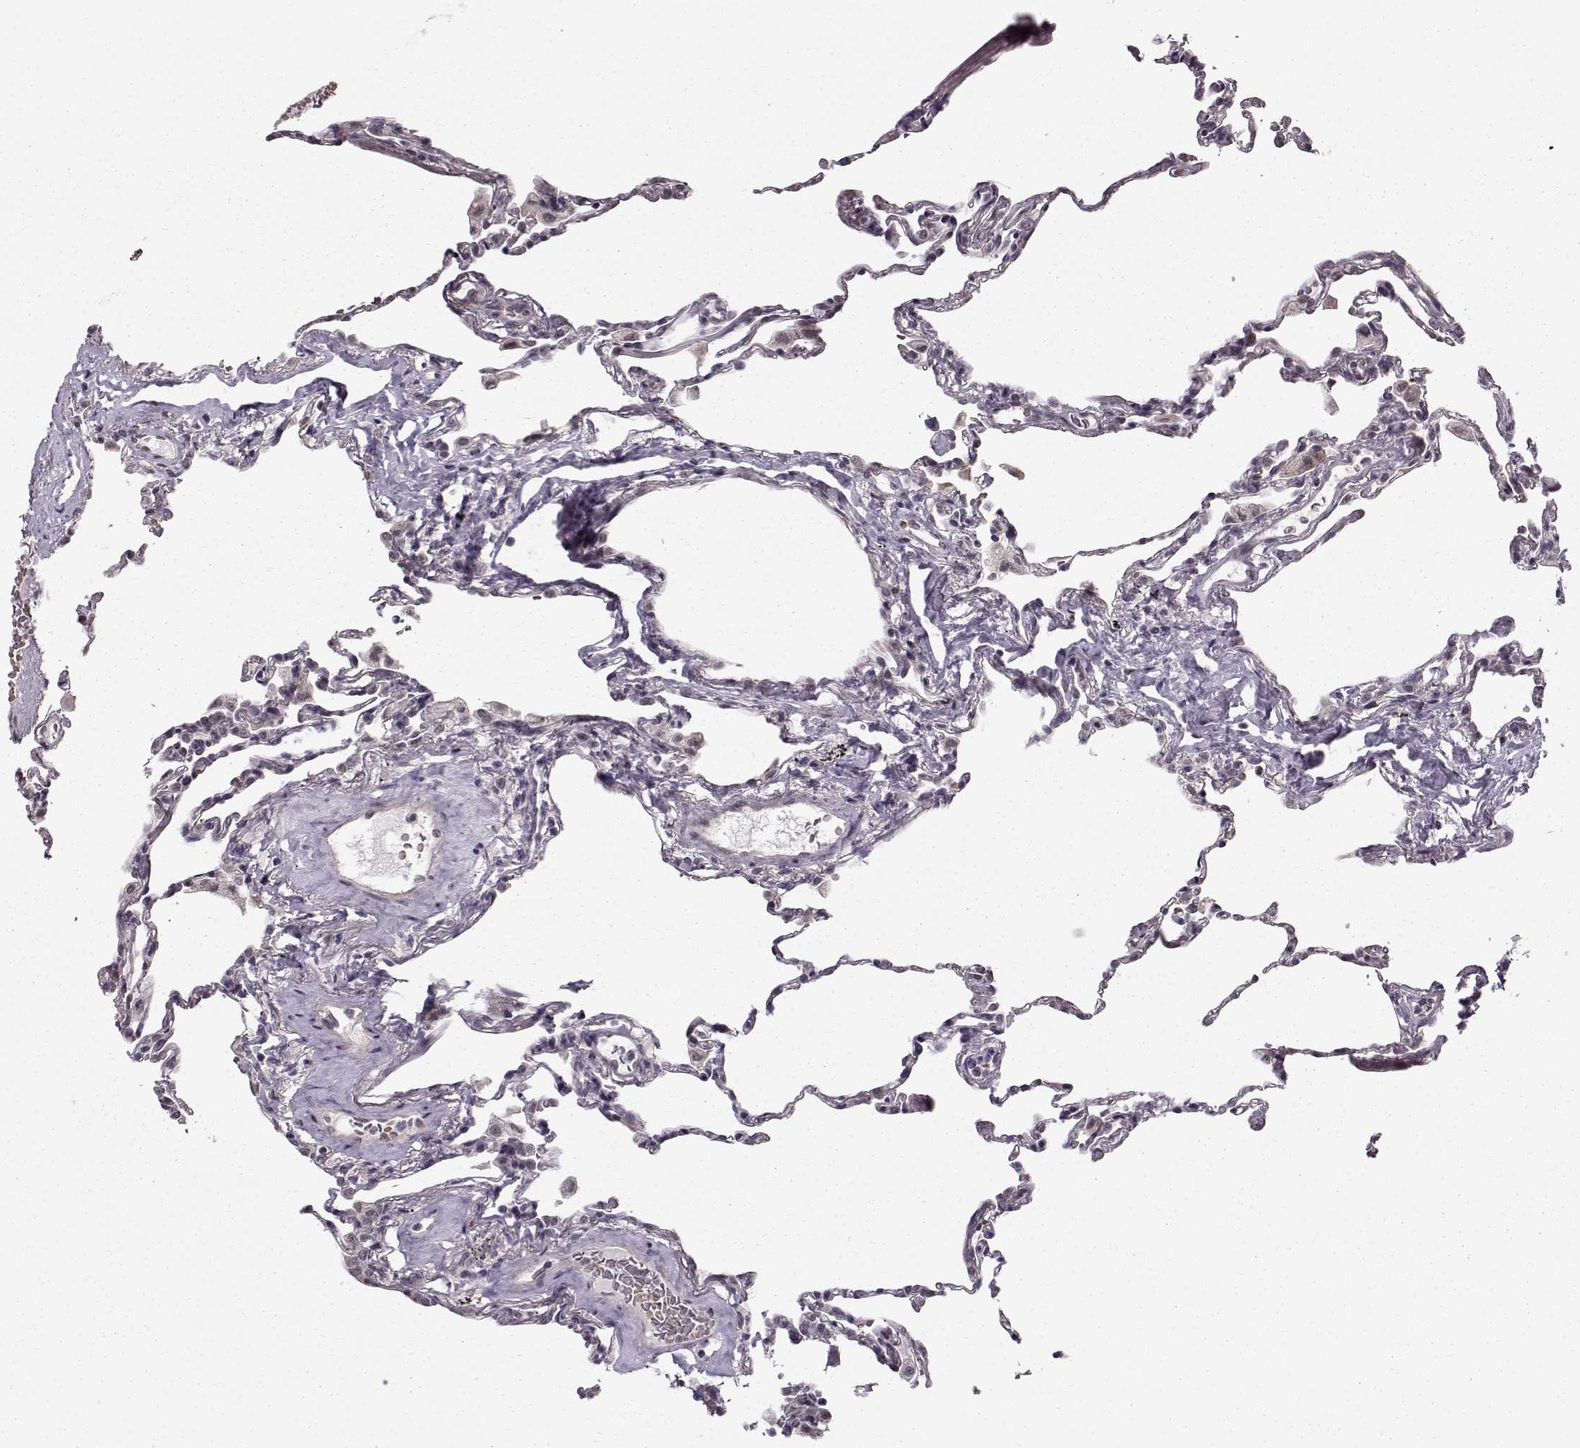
{"staining": {"intensity": "negative", "quantity": "none", "location": "none"}, "tissue": "lung", "cell_type": "Alveolar cells", "image_type": "normal", "snomed": [{"axis": "morphology", "description": "Normal tissue, NOS"}, {"axis": "topography", "description": "Lung"}], "caption": "Photomicrograph shows no significant protein expression in alveolar cells of benign lung.", "gene": "PCP4", "patient": {"sex": "female", "age": 57}}